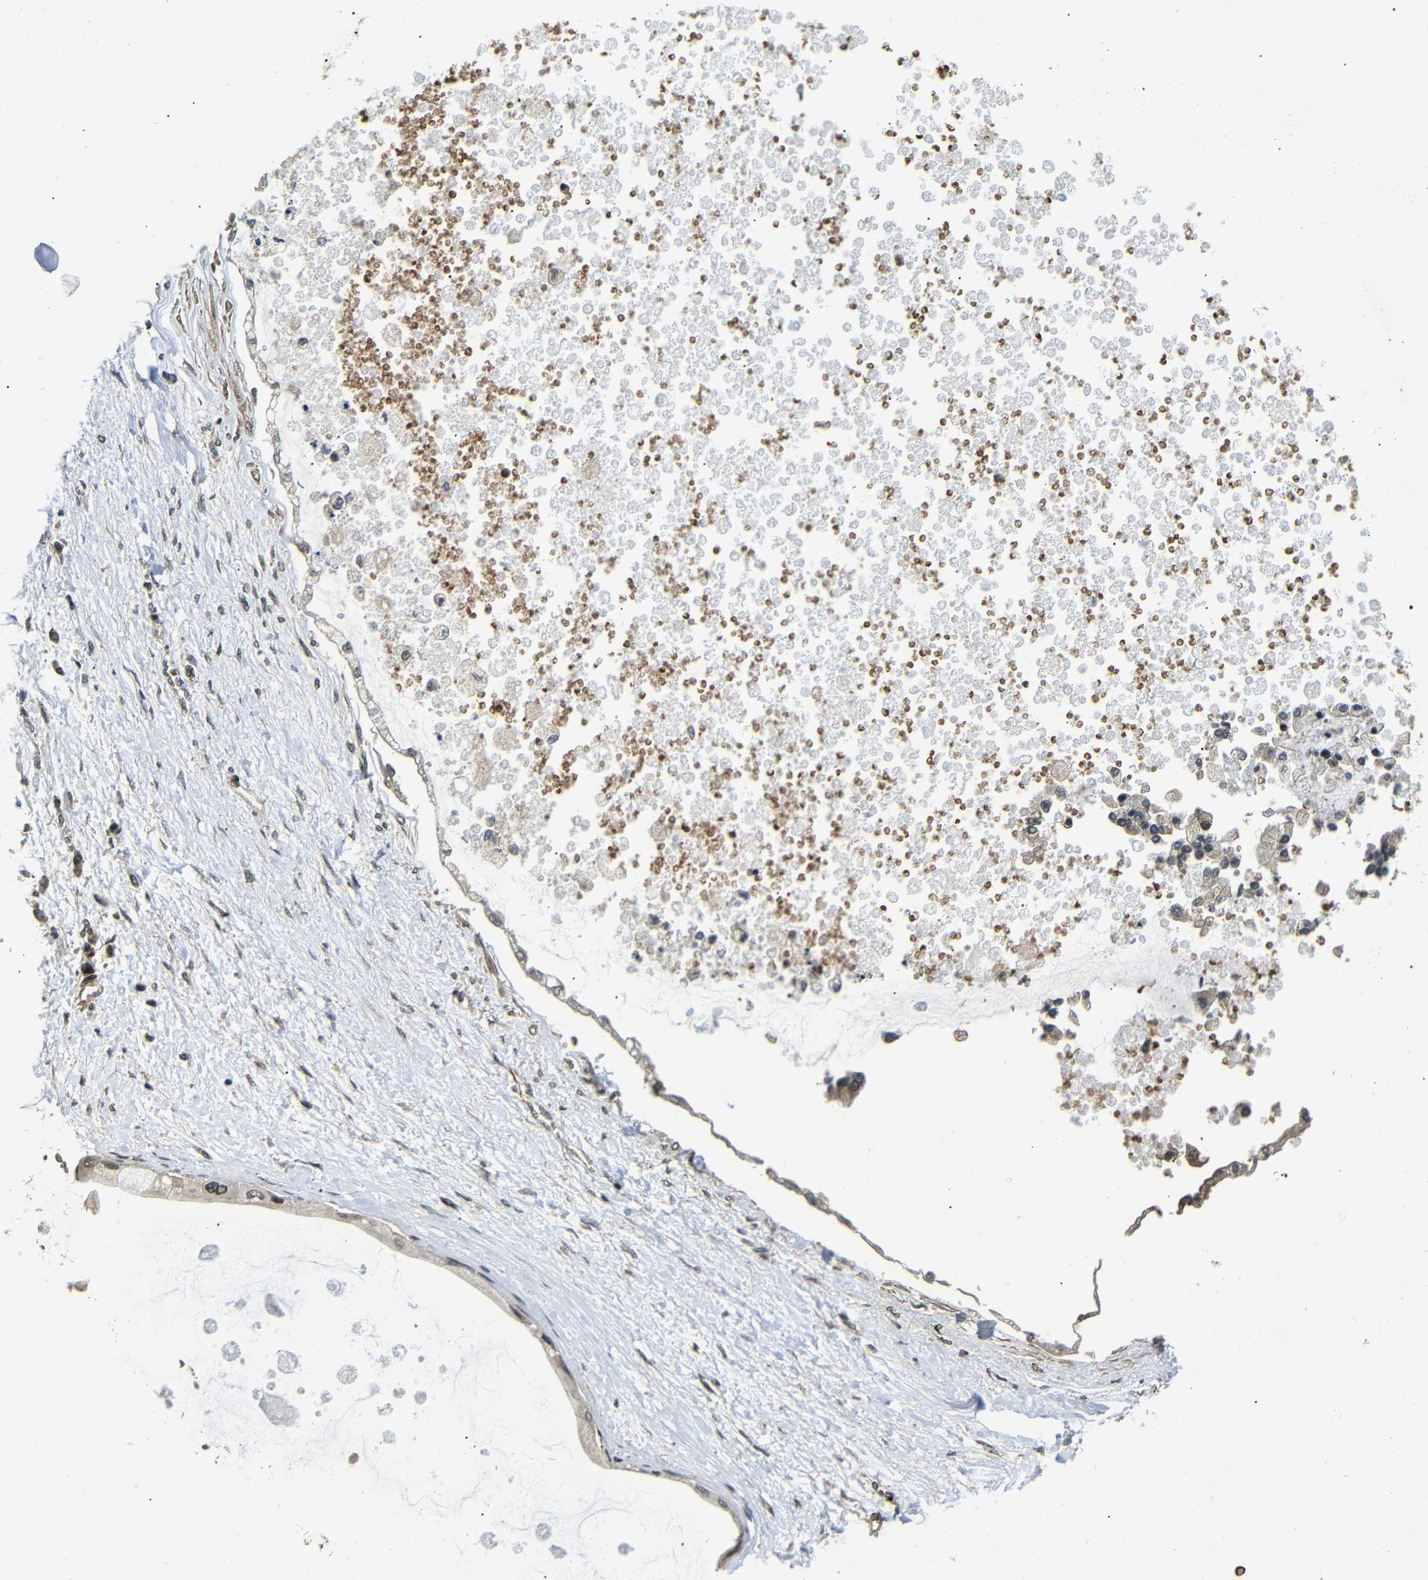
{"staining": {"intensity": "weak", "quantity": ">75%", "location": "cytoplasmic/membranous,nuclear"}, "tissue": "liver cancer", "cell_type": "Tumor cells", "image_type": "cancer", "snomed": [{"axis": "morphology", "description": "Cholangiocarcinoma"}, {"axis": "topography", "description": "Liver"}], "caption": "Brown immunohistochemical staining in liver cancer (cholangiocarcinoma) displays weak cytoplasmic/membranous and nuclear positivity in about >75% of tumor cells. Ihc stains the protein of interest in brown and the nuclei are stained blue.", "gene": "TBX2", "patient": {"sex": "male", "age": 50}}